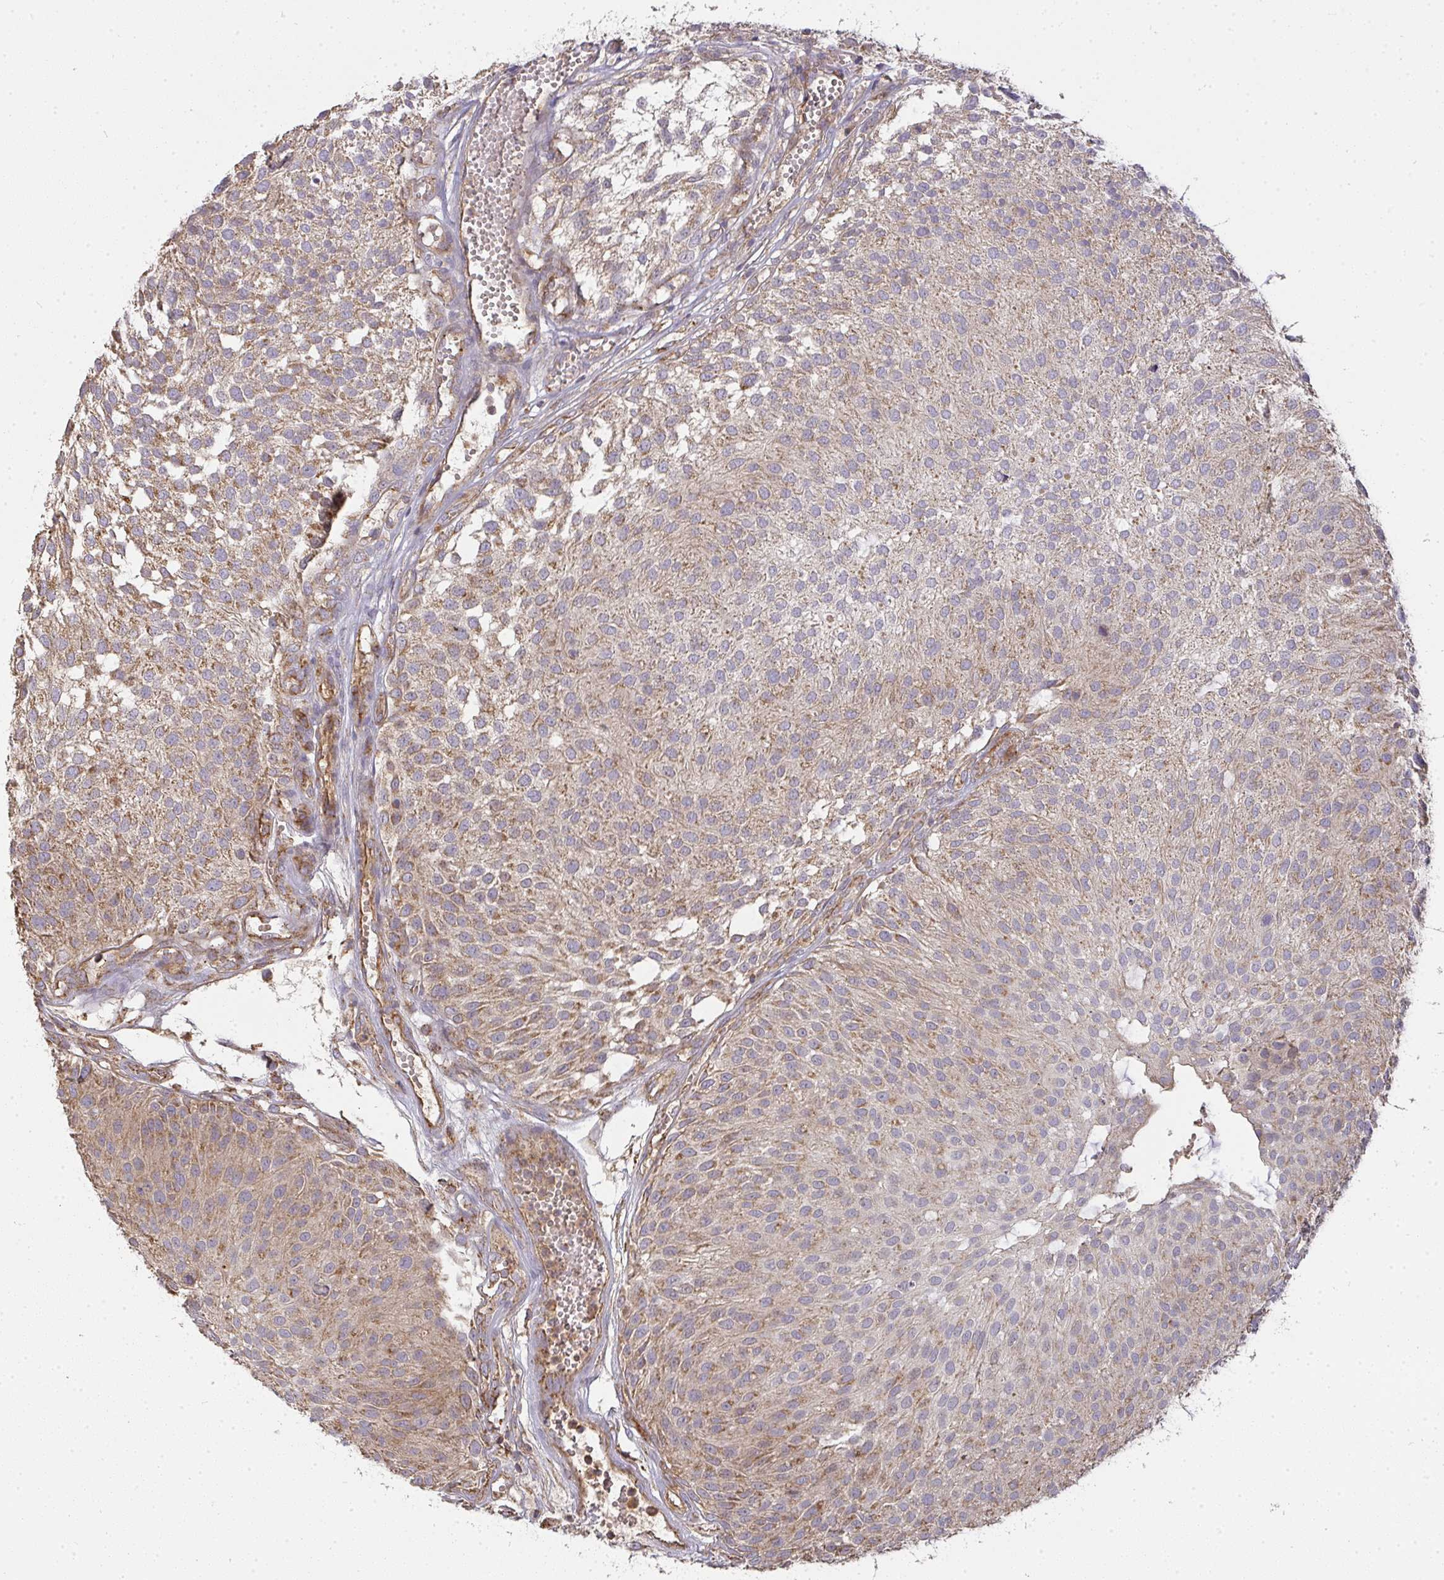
{"staining": {"intensity": "moderate", "quantity": ">75%", "location": "cytoplasmic/membranous,nuclear"}, "tissue": "urothelial cancer", "cell_type": "Tumor cells", "image_type": "cancer", "snomed": [{"axis": "morphology", "description": "Urothelial carcinoma, NOS"}, {"axis": "topography", "description": "Urinary bladder"}], "caption": "Transitional cell carcinoma stained with DAB (3,3'-diaminobenzidine) immunohistochemistry (IHC) shows medium levels of moderate cytoplasmic/membranous and nuclear staining in about >75% of tumor cells. (brown staining indicates protein expression, while blue staining denotes nuclei).", "gene": "B4GALT6", "patient": {"sex": "male", "age": 84}}